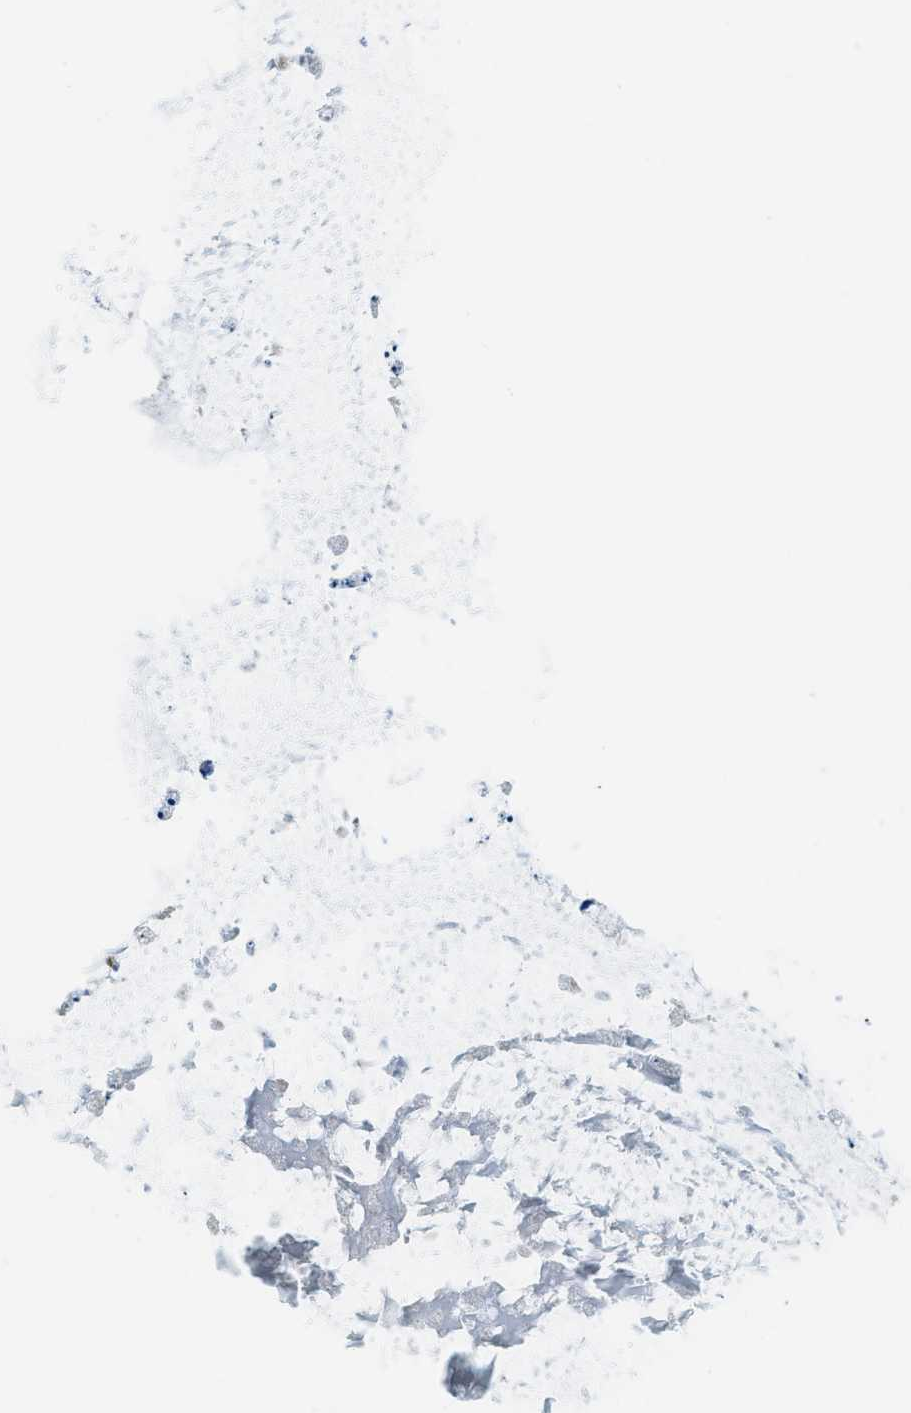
{"staining": {"intensity": "strong", "quantity": ">75%", "location": "nuclear"}, "tissue": "ovarian cancer", "cell_type": "Tumor cells", "image_type": "cancer", "snomed": [{"axis": "morphology", "description": "Cystadenocarcinoma, mucinous, NOS"}, {"axis": "topography", "description": "Ovary"}], "caption": "A photomicrograph of ovarian mucinous cystadenocarcinoma stained for a protein shows strong nuclear brown staining in tumor cells.", "gene": "SP100", "patient": {"sex": "female", "age": 57}}